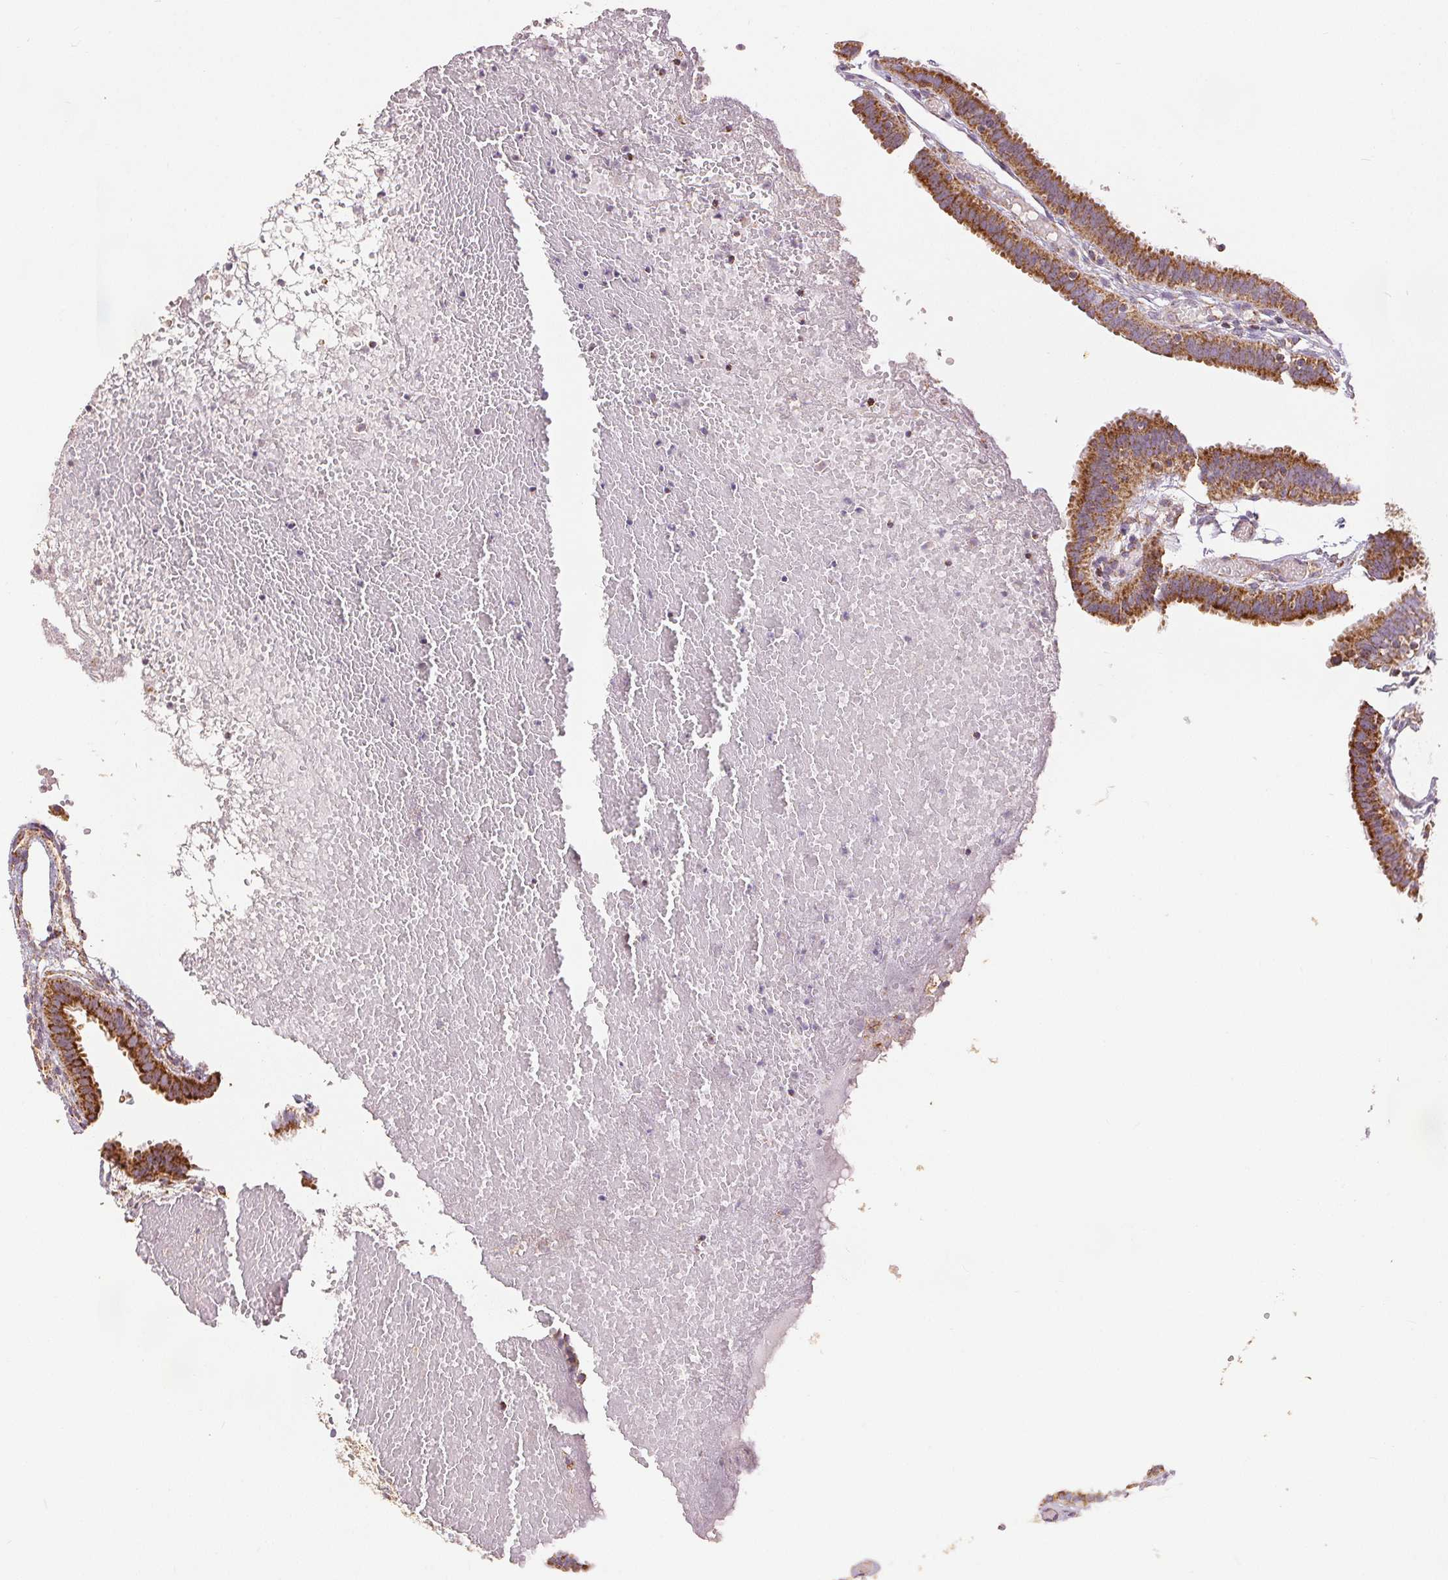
{"staining": {"intensity": "moderate", "quantity": ">75%", "location": "cytoplasmic/membranous"}, "tissue": "fallopian tube", "cell_type": "Glandular cells", "image_type": "normal", "snomed": [{"axis": "morphology", "description": "Normal tissue, NOS"}, {"axis": "topography", "description": "Fallopian tube"}], "caption": "Immunohistochemistry (IHC) micrograph of benign fallopian tube stained for a protein (brown), which shows medium levels of moderate cytoplasmic/membranous expression in about >75% of glandular cells.", "gene": "SDHB", "patient": {"sex": "female", "age": 37}}